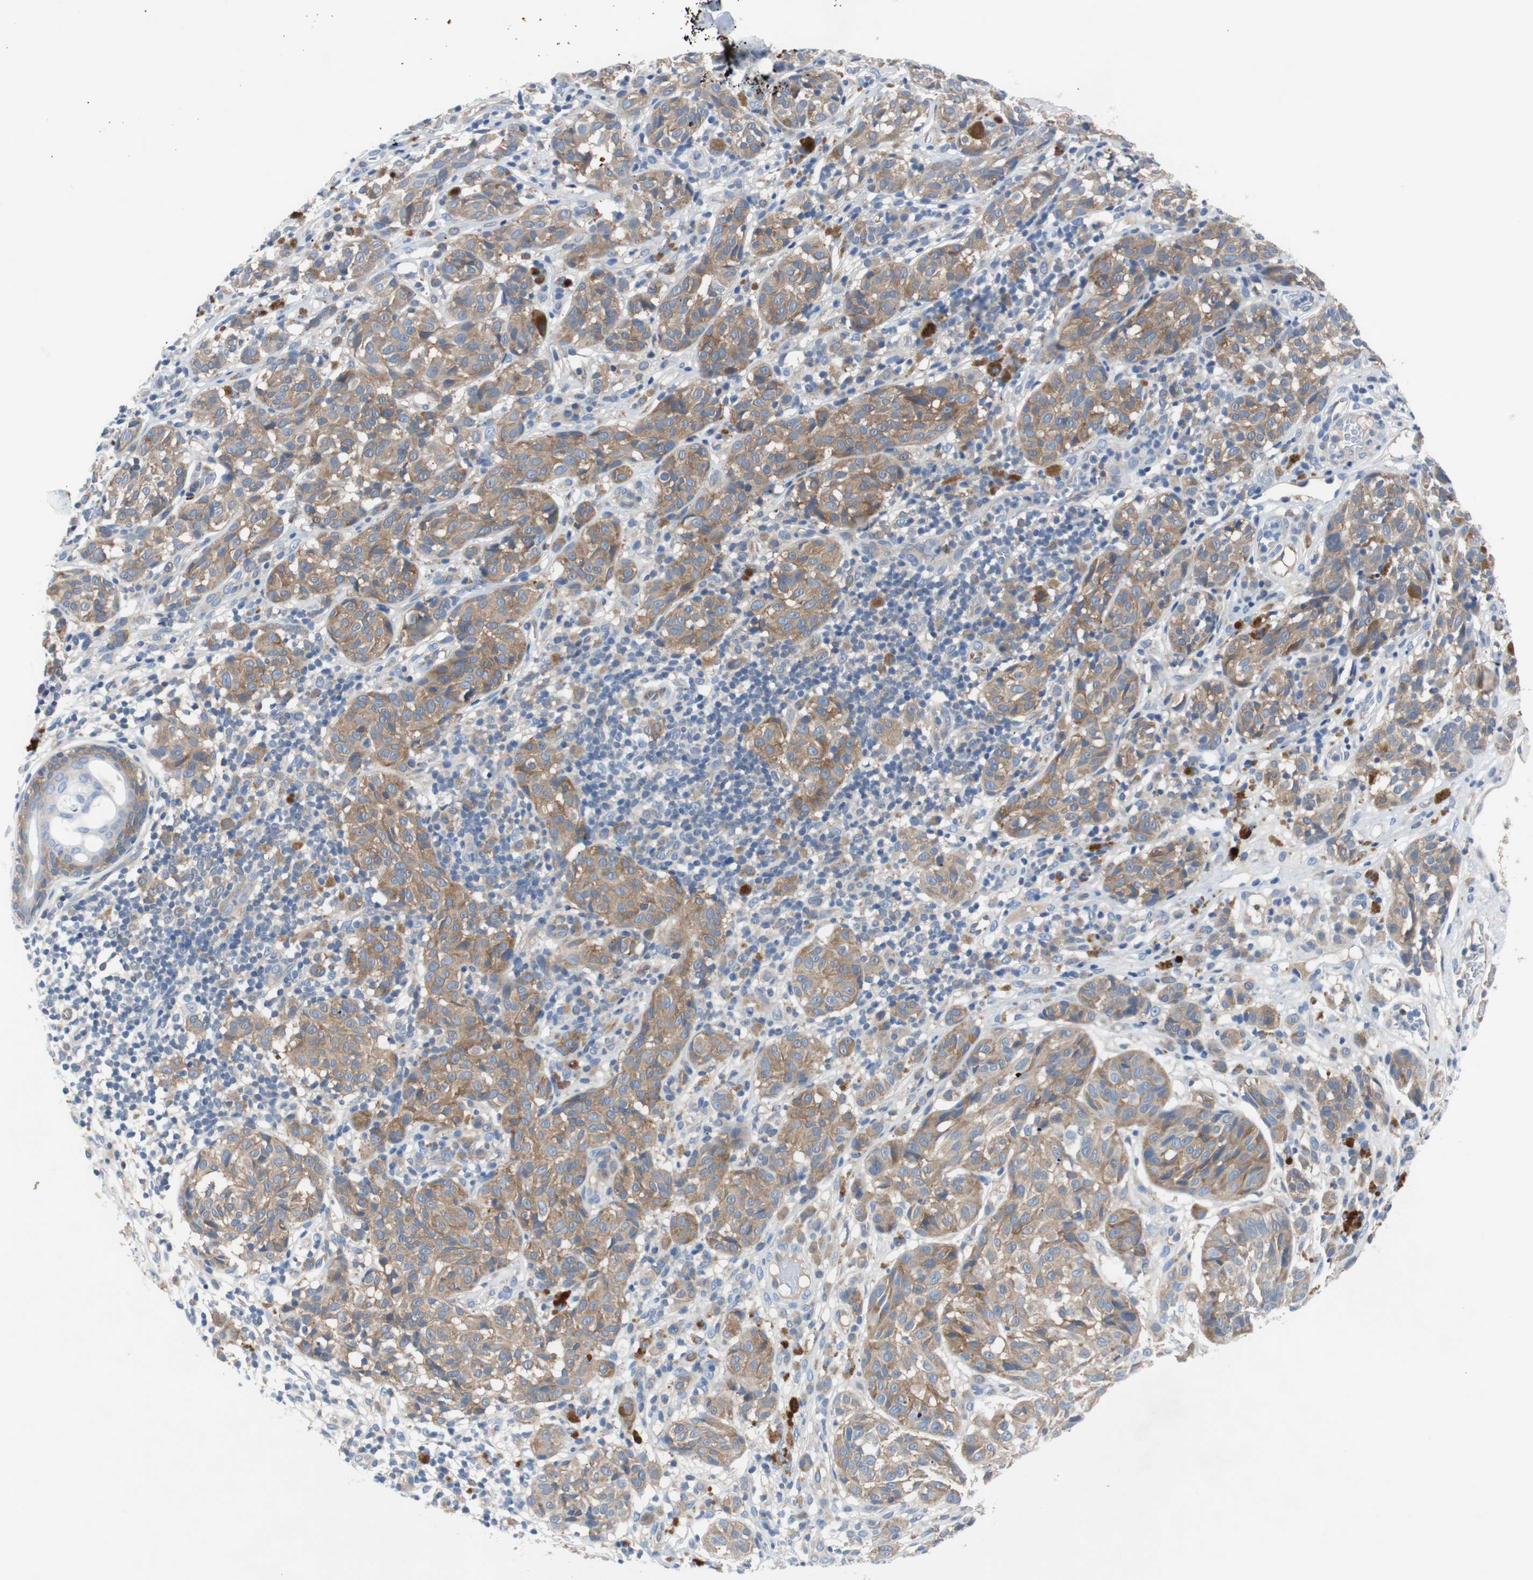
{"staining": {"intensity": "moderate", "quantity": ">75%", "location": "cytoplasmic/membranous"}, "tissue": "melanoma", "cell_type": "Tumor cells", "image_type": "cancer", "snomed": [{"axis": "morphology", "description": "Malignant melanoma, NOS"}, {"axis": "topography", "description": "Skin"}], "caption": "Moderate cytoplasmic/membranous expression is identified in about >75% of tumor cells in melanoma.", "gene": "EEF2K", "patient": {"sex": "female", "age": 46}}